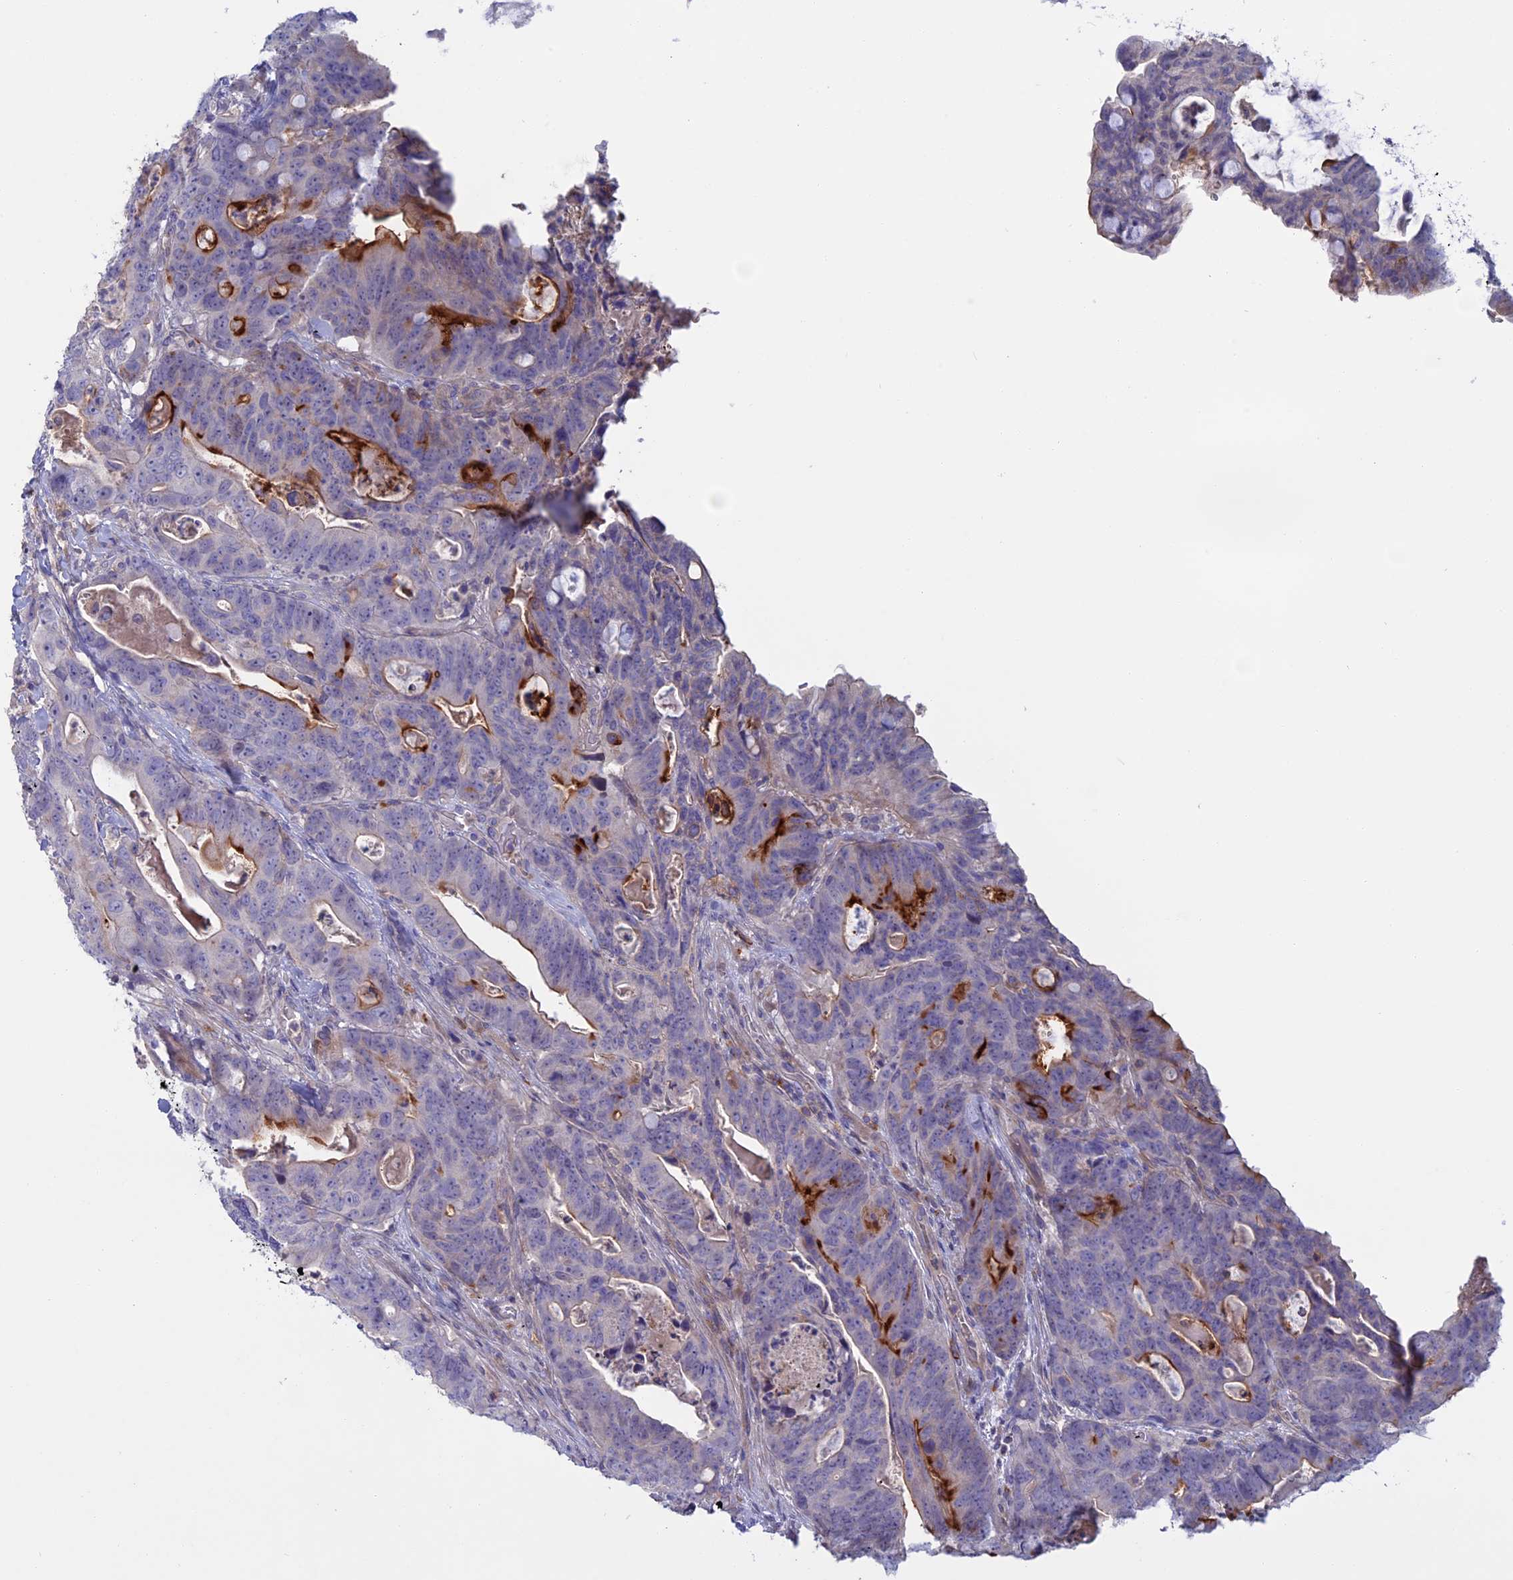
{"staining": {"intensity": "strong", "quantity": "<25%", "location": "cytoplasmic/membranous"}, "tissue": "colorectal cancer", "cell_type": "Tumor cells", "image_type": "cancer", "snomed": [{"axis": "morphology", "description": "Adenocarcinoma, NOS"}, {"axis": "topography", "description": "Colon"}], "caption": "Immunohistochemical staining of human colorectal adenocarcinoma exhibits medium levels of strong cytoplasmic/membranous expression in about <25% of tumor cells.", "gene": "SLC2A6", "patient": {"sex": "female", "age": 82}}